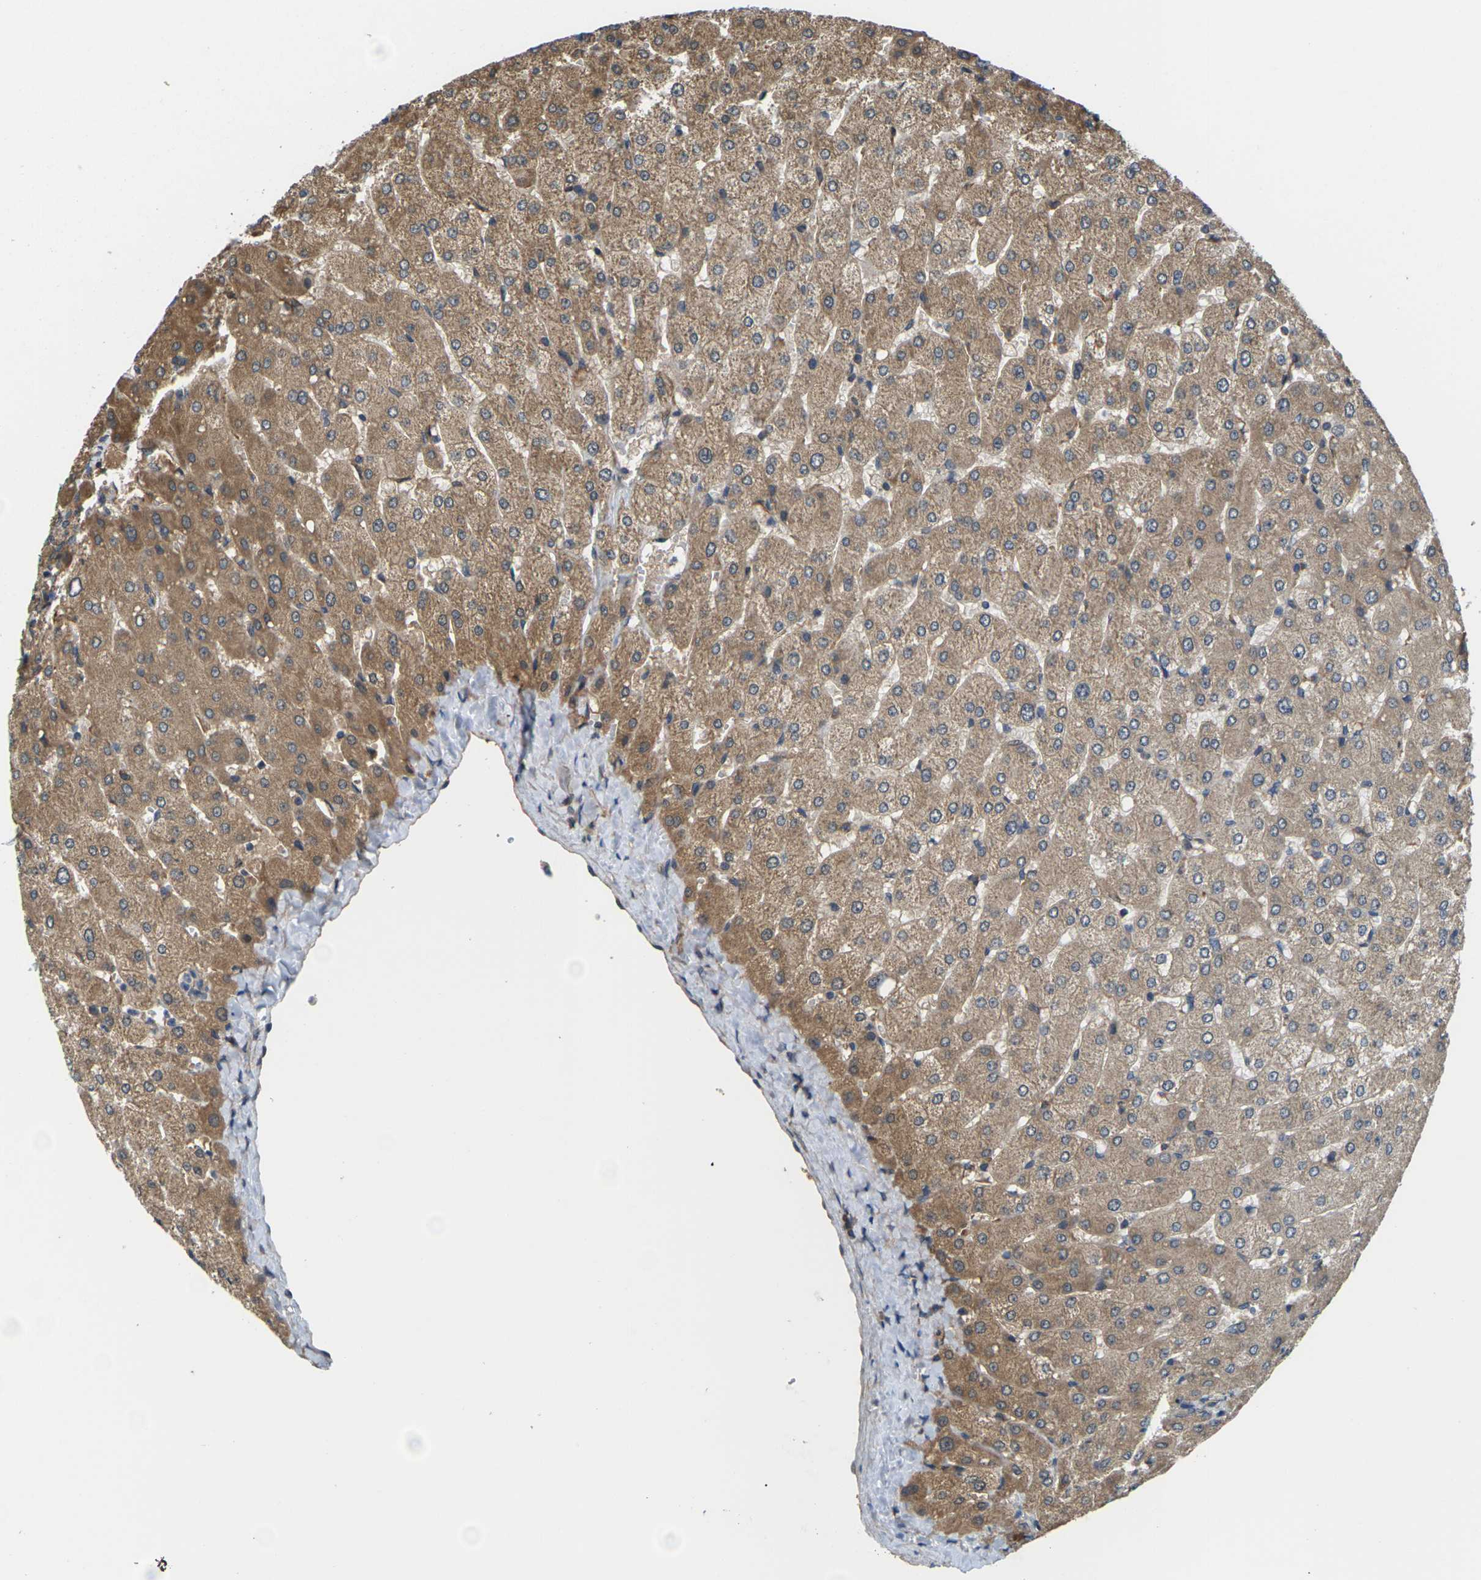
{"staining": {"intensity": "moderate", "quantity": ">75%", "location": "cytoplasmic/membranous"}, "tissue": "liver", "cell_type": "Cholangiocytes", "image_type": "normal", "snomed": [{"axis": "morphology", "description": "Normal tissue, NOS"}, {"axis": "topography", "description": "Liver"}], "caption": "IHC of normal liver shows medium levels of moderate cytoplasmic/membranous positivity in approximately >75% of cholangiocytes. The protein is stained brown, and the nuclei are stained in blue (DAB (3,3'-diaminobenzidine) IHC with brightfield microscopy, high magnification).", "gene": "NRAS", "patient": {"sex": "male", "age": 55}}